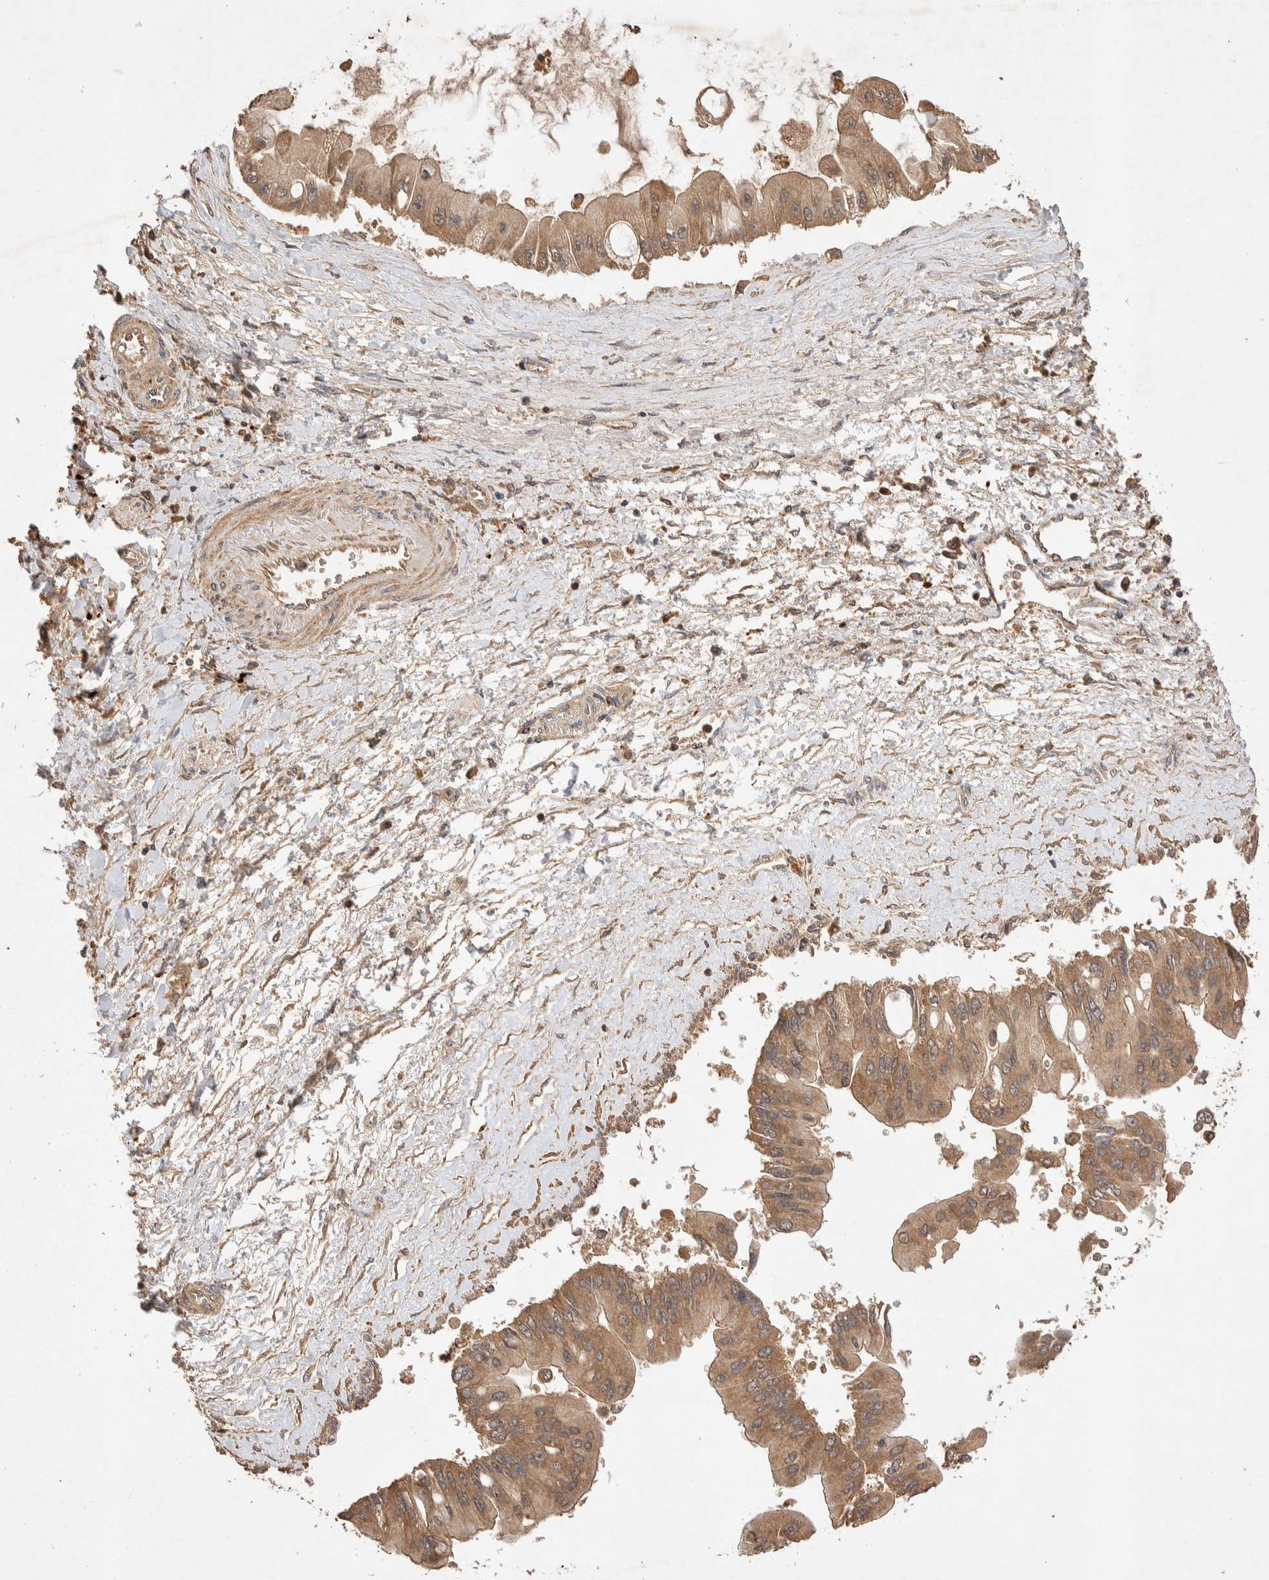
{"staining": {"intensity": "moderate", "quantity": ">75%", "location": "cytoplasmic/membranous"}, "tissue": "liver cancer", "cell_type": "Tumor cells", "image_type": "cancer", "snomed": [{"axis": "morphology", "description": "Cholangiocarcinoma"}, {"axis": "topography", "description": "Liver"}], "caption": "Liver cancer stained for a protein (brown) exhibits moderate cytoplasmic/membranous positive positivity in approximately >75% of tumor cells.", "gene": "NSMAF", "patient": {"sex": "male", "age": 50}}